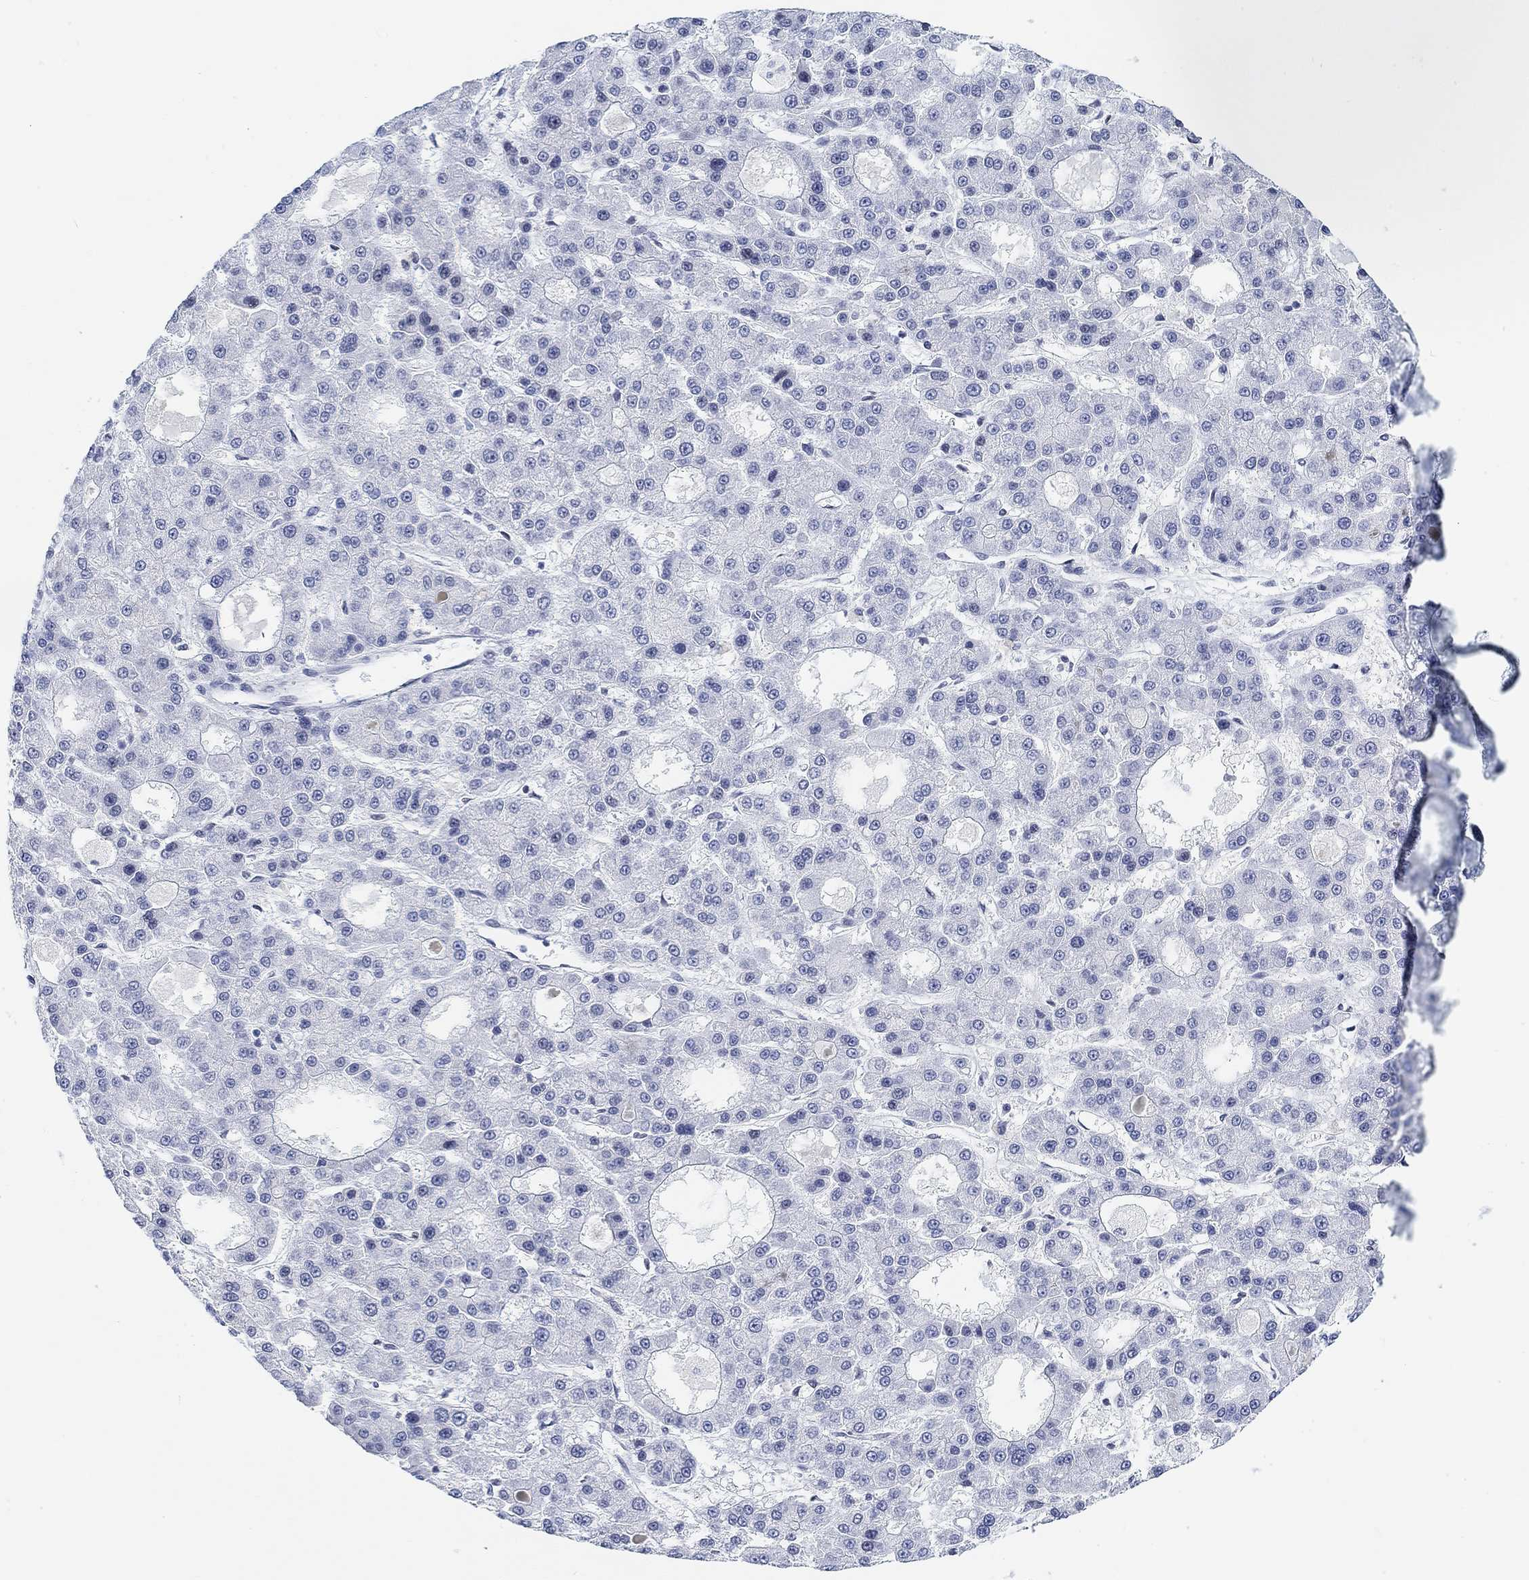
{"staining": {"intensity": "negative", "quantity": "none", "location": "none"}, "tissue": "liver cancer", "cell_type": "Tumor cells", "image_type": "cancer", "snomed": [{"axis": "morphology", "description": "Carcinoma, Hepatocellular, NOS"}, {"axis": "topography", "description": "Liver"}], "caption": "This is an IHC histopathology image of human liver cancer. There is no expression in tumor cells.", "gene": "PURG", "patient": {"sex": "male", "age": 70}}